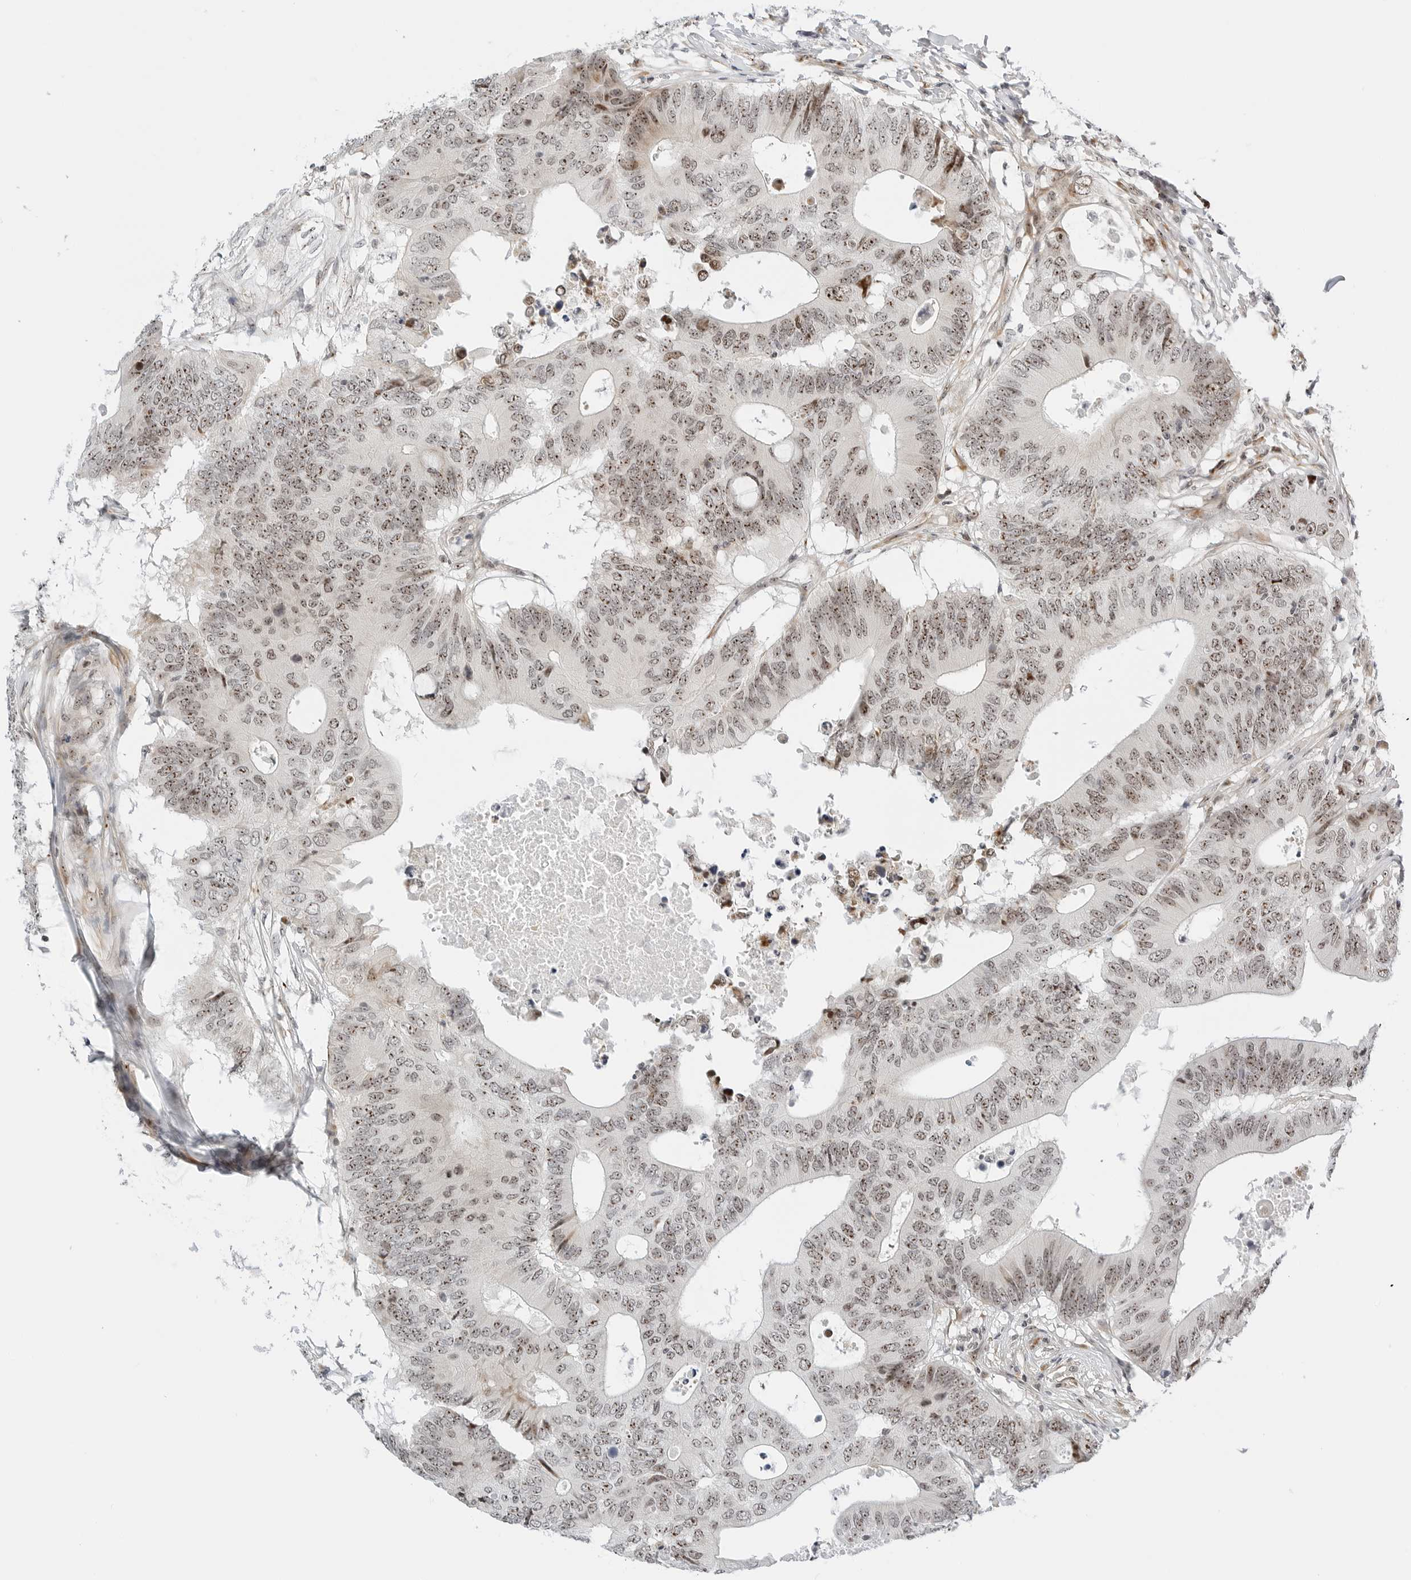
{"staining": {"intensity": "moderate", "quantity": ">75%", "location": "nuclear"}, "tissue": "colorectal cancer", "cell_type": "Tumor cells", "image_type": "cancer", "snomed": [{"axis": "morphology", "description": "Adenocarcinoma, NOS"}, {"axis": "topography", "description": "Colon"}], "caption": "Brown immunohistochemical staining in human colorectal cancer (adenocarcinoma) demonstrates moderate nuclear staining in approximately >75% of tumor cells. Immunohistochemistry stains the protein in brown and the nuclei are stained blue.", "gene": "RIMKLA", "patient": {"sex": "male", "age": 71}}